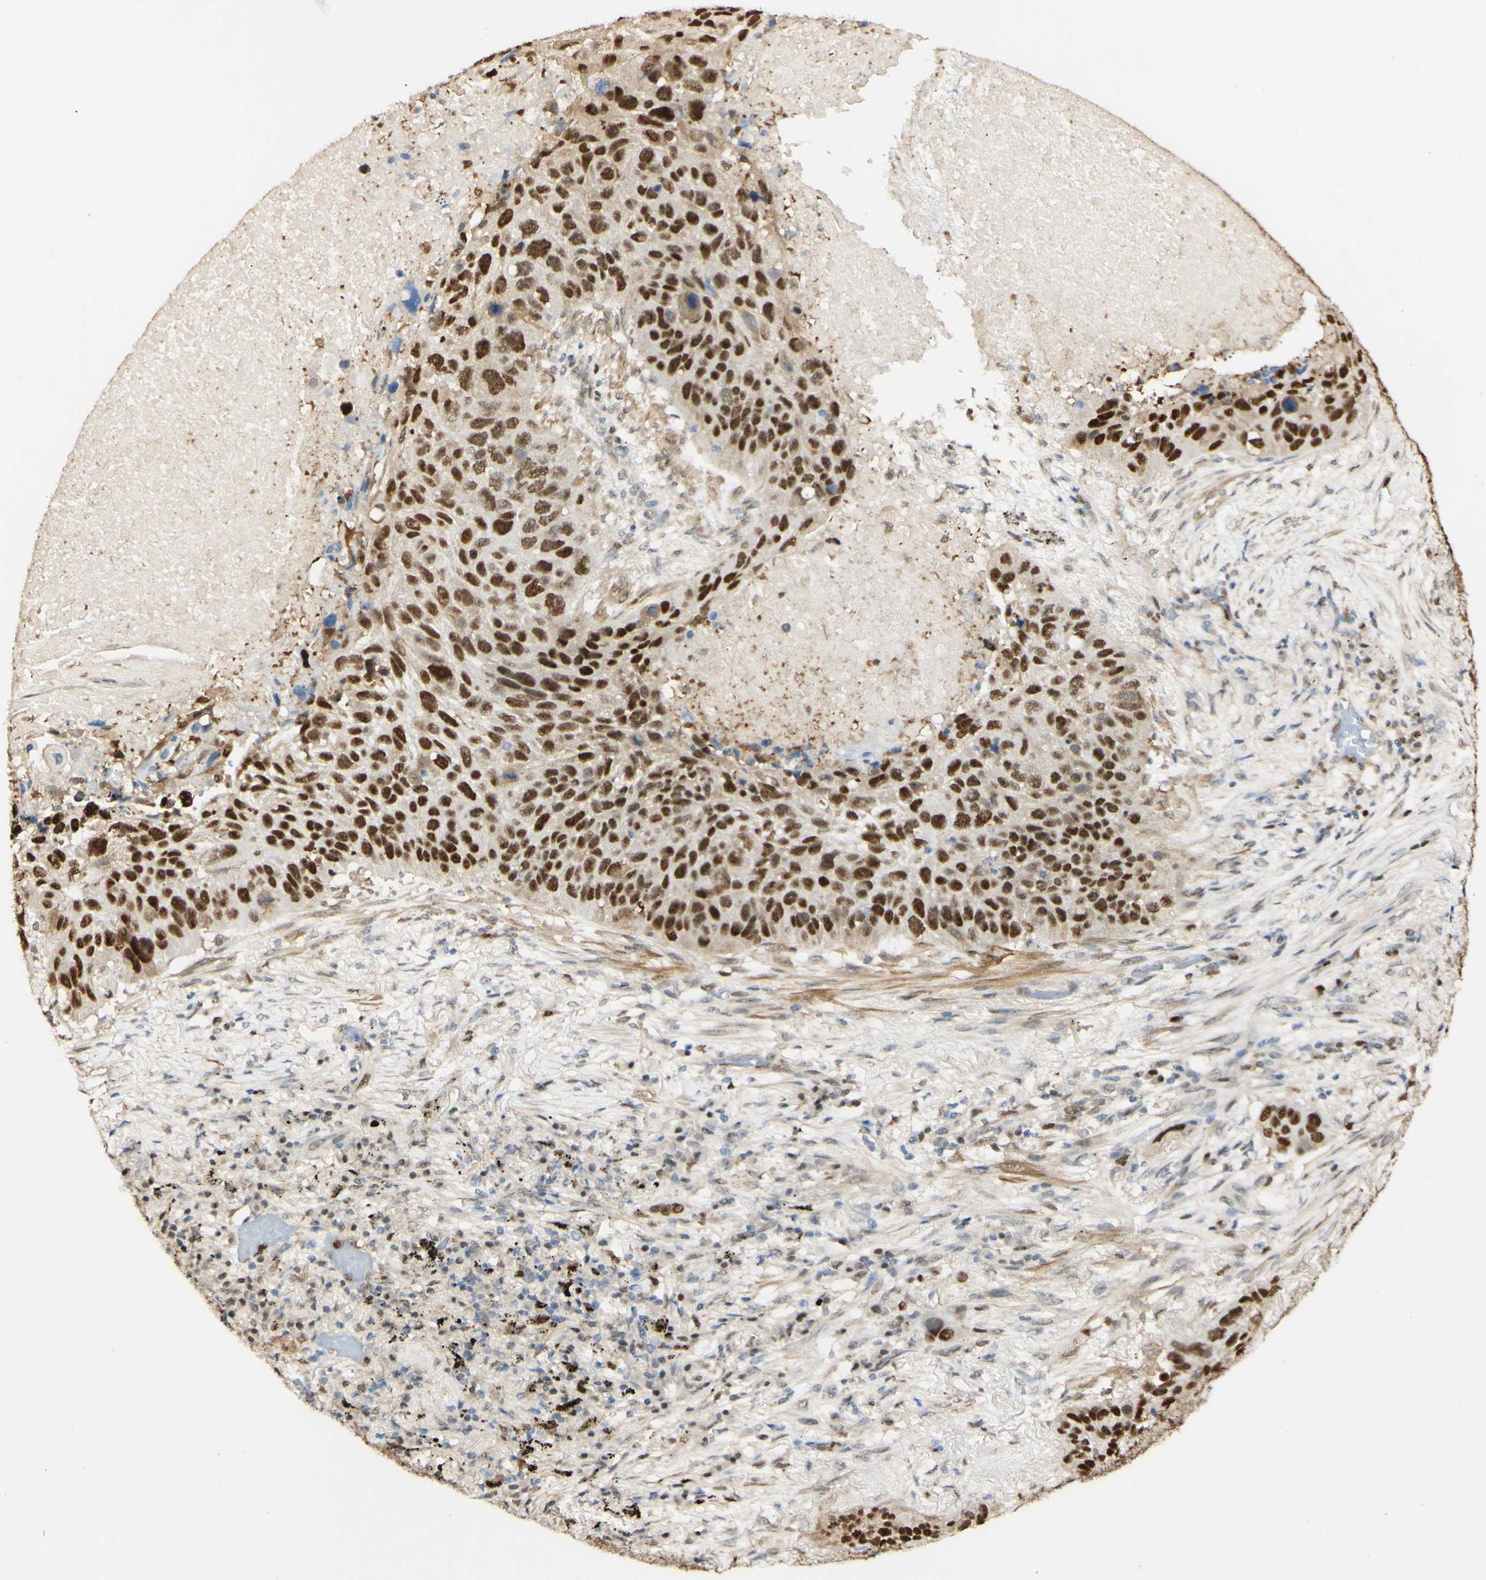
{"staining": {"intensity": "strong", "quantity": ">75%", "location": "nuclear"}, "tissue": "lung cancer", "cell_type": "Tumor cells", "image_type": "cancer", "snomed": [{"axis": "morphology", "description": "Squamous cell carcinoma, NOS"}, {"axis": "topography", "description": "Lung"}], "caption": "Tumor cells reveal strong nuclear staining in approximately >75% of cells in squamous cell carcinoma (lung). (DAB (3,3'-diaminobenzidine) IHC with brightfield microscopy, high magnification).", "gene": "MAP3K4", "patient": {"sex": "male", "age": 57}}